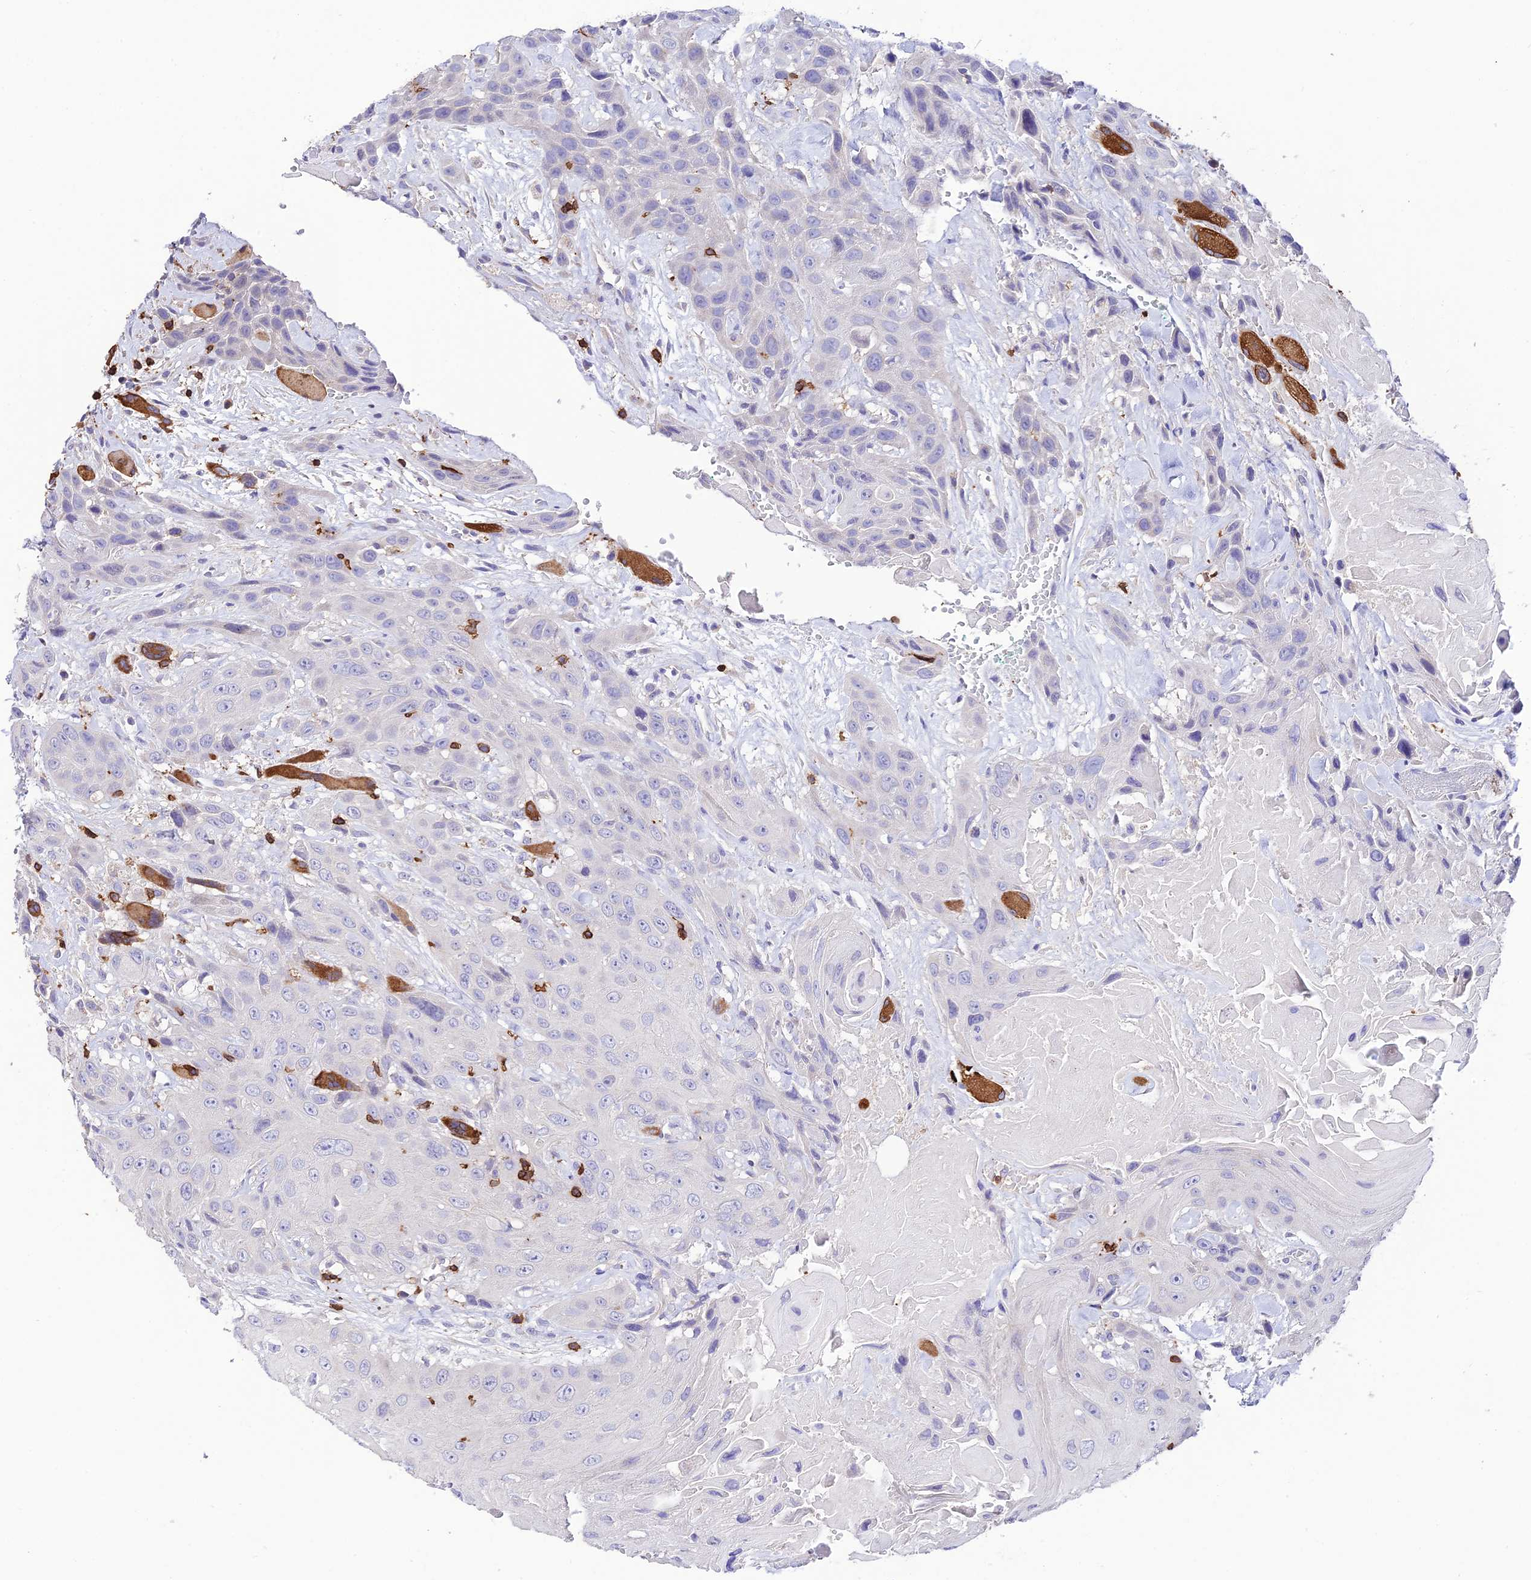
{"staining": {"intensity": "negative", "quantity": "none", "location": "none"}, "tissue": "head and neck cancer", "cell_type": "Tumor cells", "image_type": "cancer", "snomed": [{"axis": "morphology", "description": "Squamous cell carcinoma, NOS"}, {"axis": "topography", "description": "Head-Neck"}], "caption": "This is an immunohistochemistry (IHC) micrograph of squamous cell carcinoma (head and neck). There is no positivity in tumor cells.", "gene": "PTPRCAP", "patient": {"sex": "male", "age": 81}}